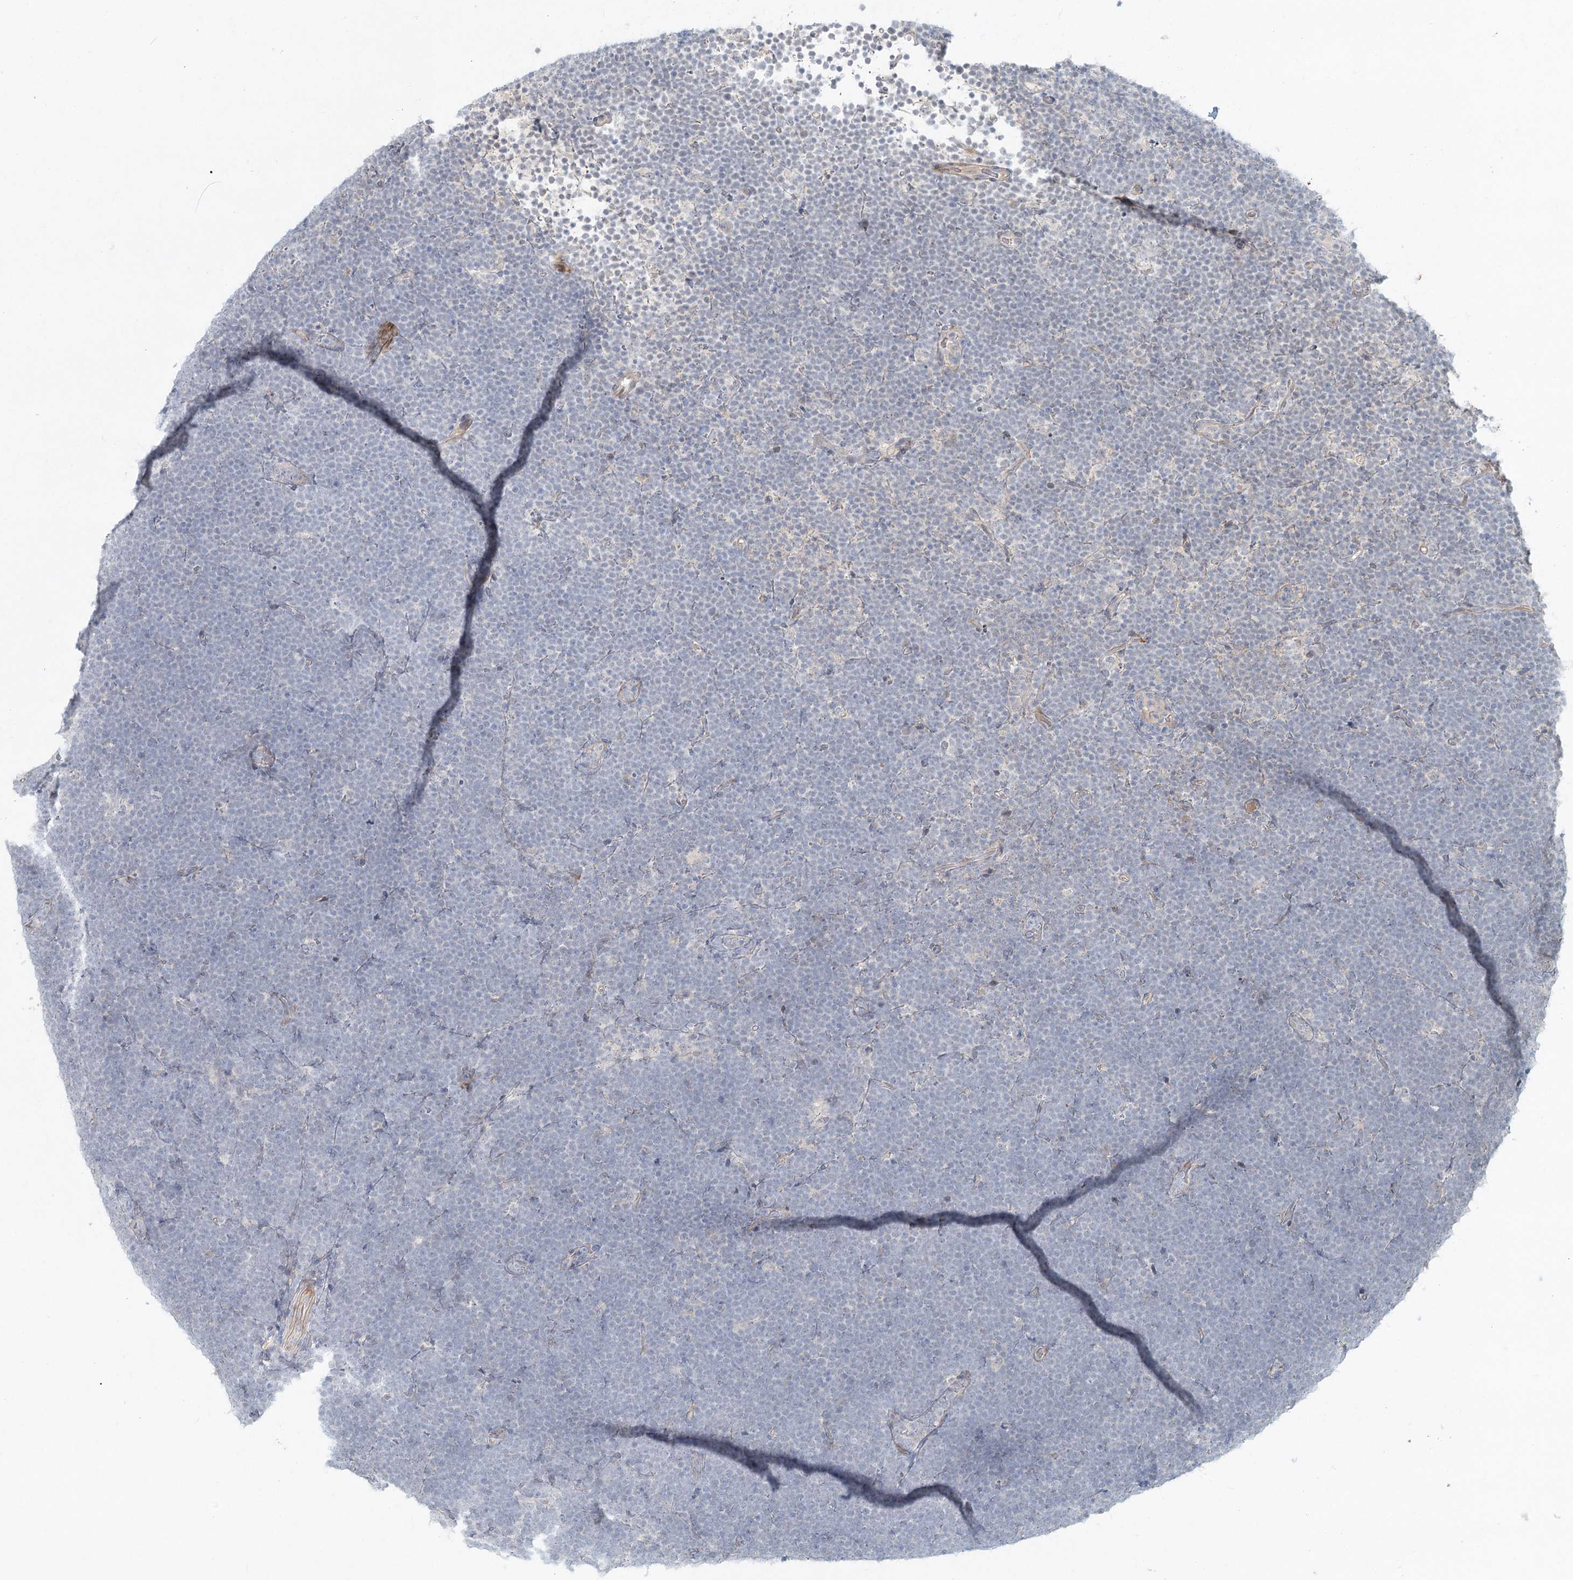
{"staining": {"intensity": "negative", "quantity": "none", "location": "none"}, "tissue": "lymphoma", "cell_type": "Tumor cells", "image_type": "cancer", "snomed": [{"axis": "morphology", "description": "Malignant lymphoma, non-Hodgkin's type, High grade"}, {"axis": "topography", "description": "Lymph node"}], "caption": "IHC micrograph of lymphoma stained for a protein (brown), which displays no expression in tumor cells.", "gene": "LRP2BP", "patient": {"sex": "male", "age": 13}}